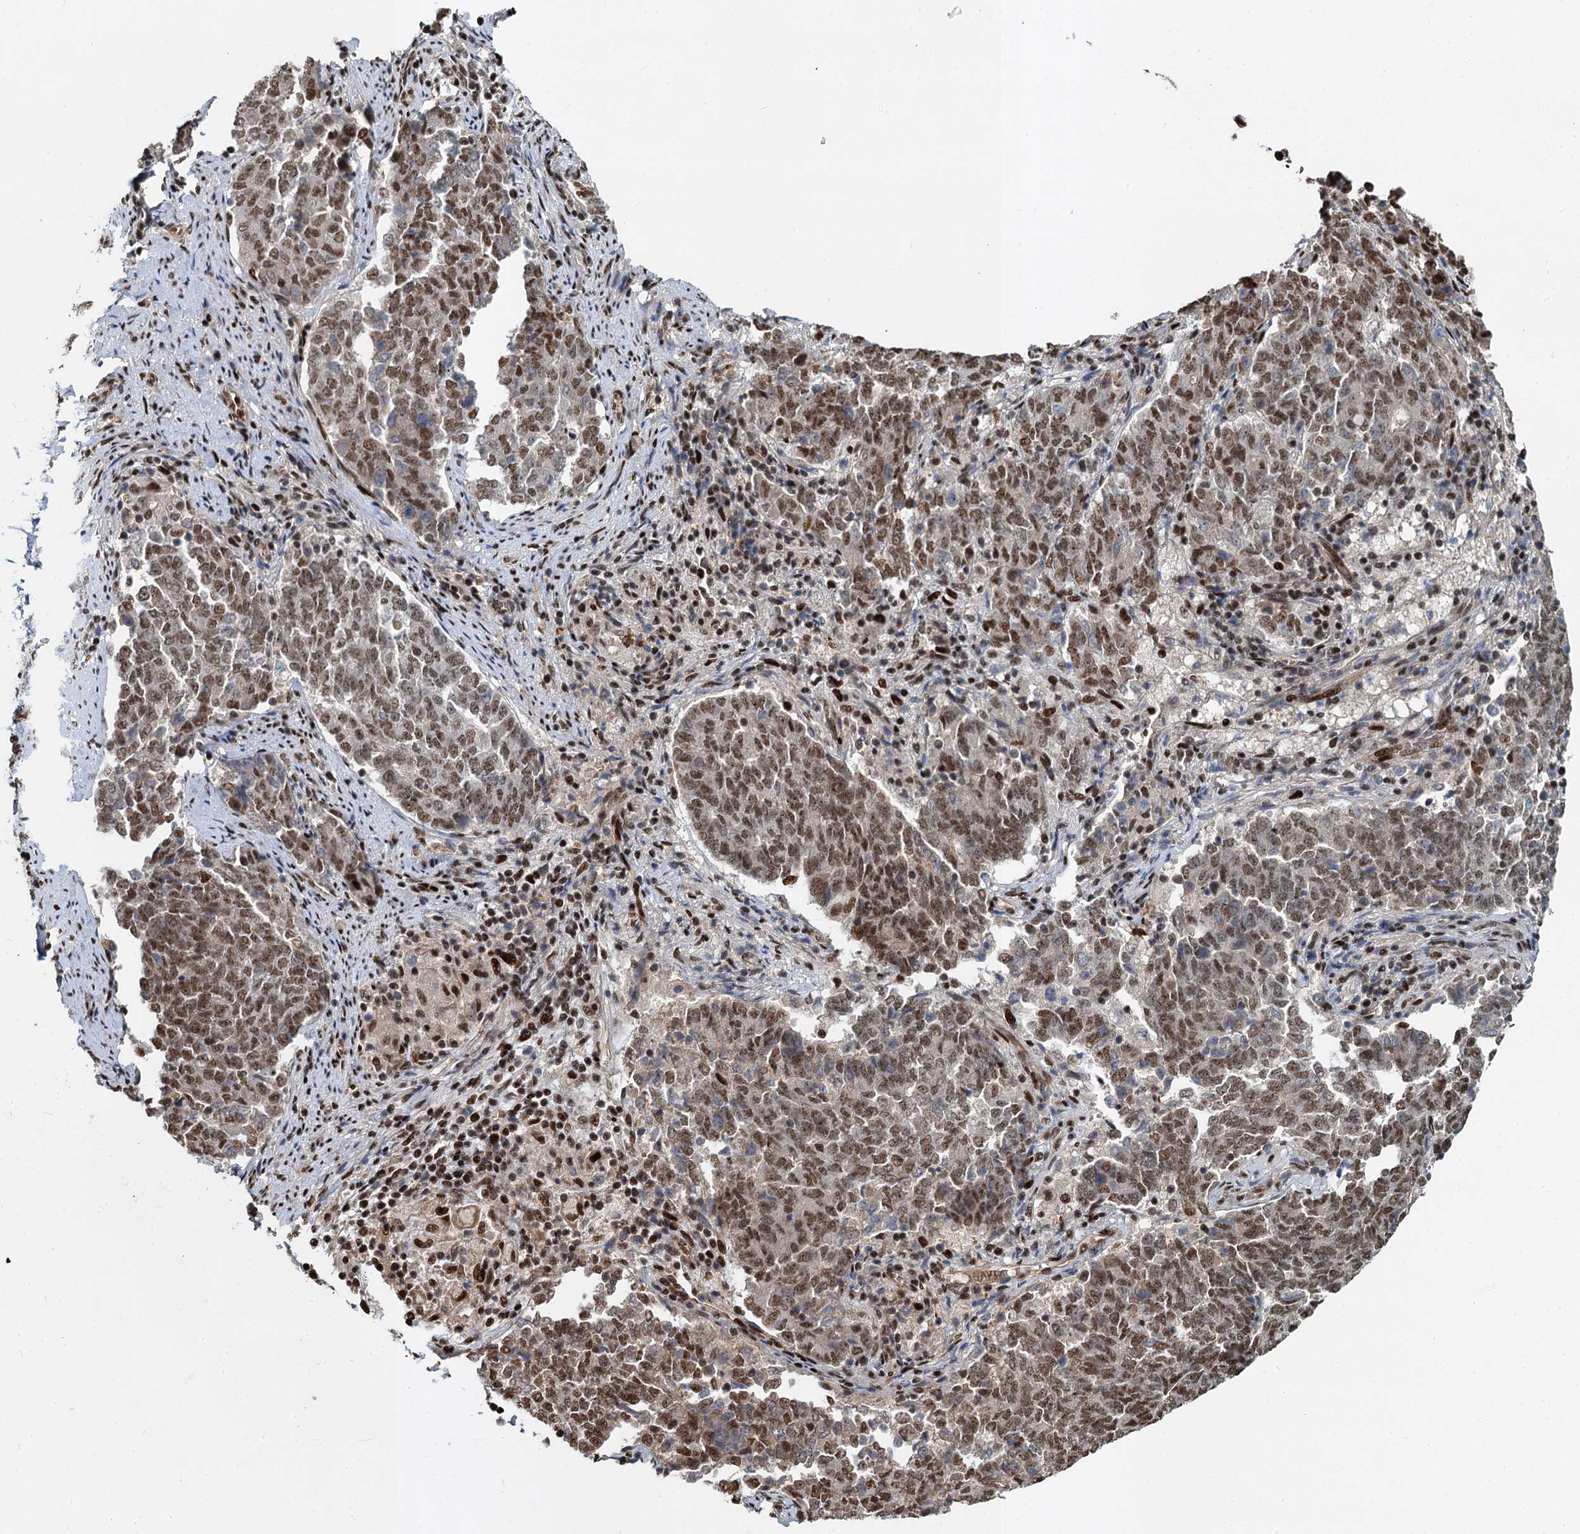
{"staining": {"intensity": "moderate", "quantity": ">75%", "location": "nuclear"}, "tissue": "endometrial cancer", "cell_type": "Tumor cells", "image_type": "cancer", "snomed": [{"axis": "morphology", "description": "Adenocarcinoma, NOS"}, {"axis": "topography", "description": "Endometrium"}], "caption": "The immunohistochemical stain shows moderate nuclear positivity in tumor cells of endometrial cancer (adenocarcinoma) tissue.", "gene": "ANKRD49", "patient": {"sex": "female", "age": 80}}